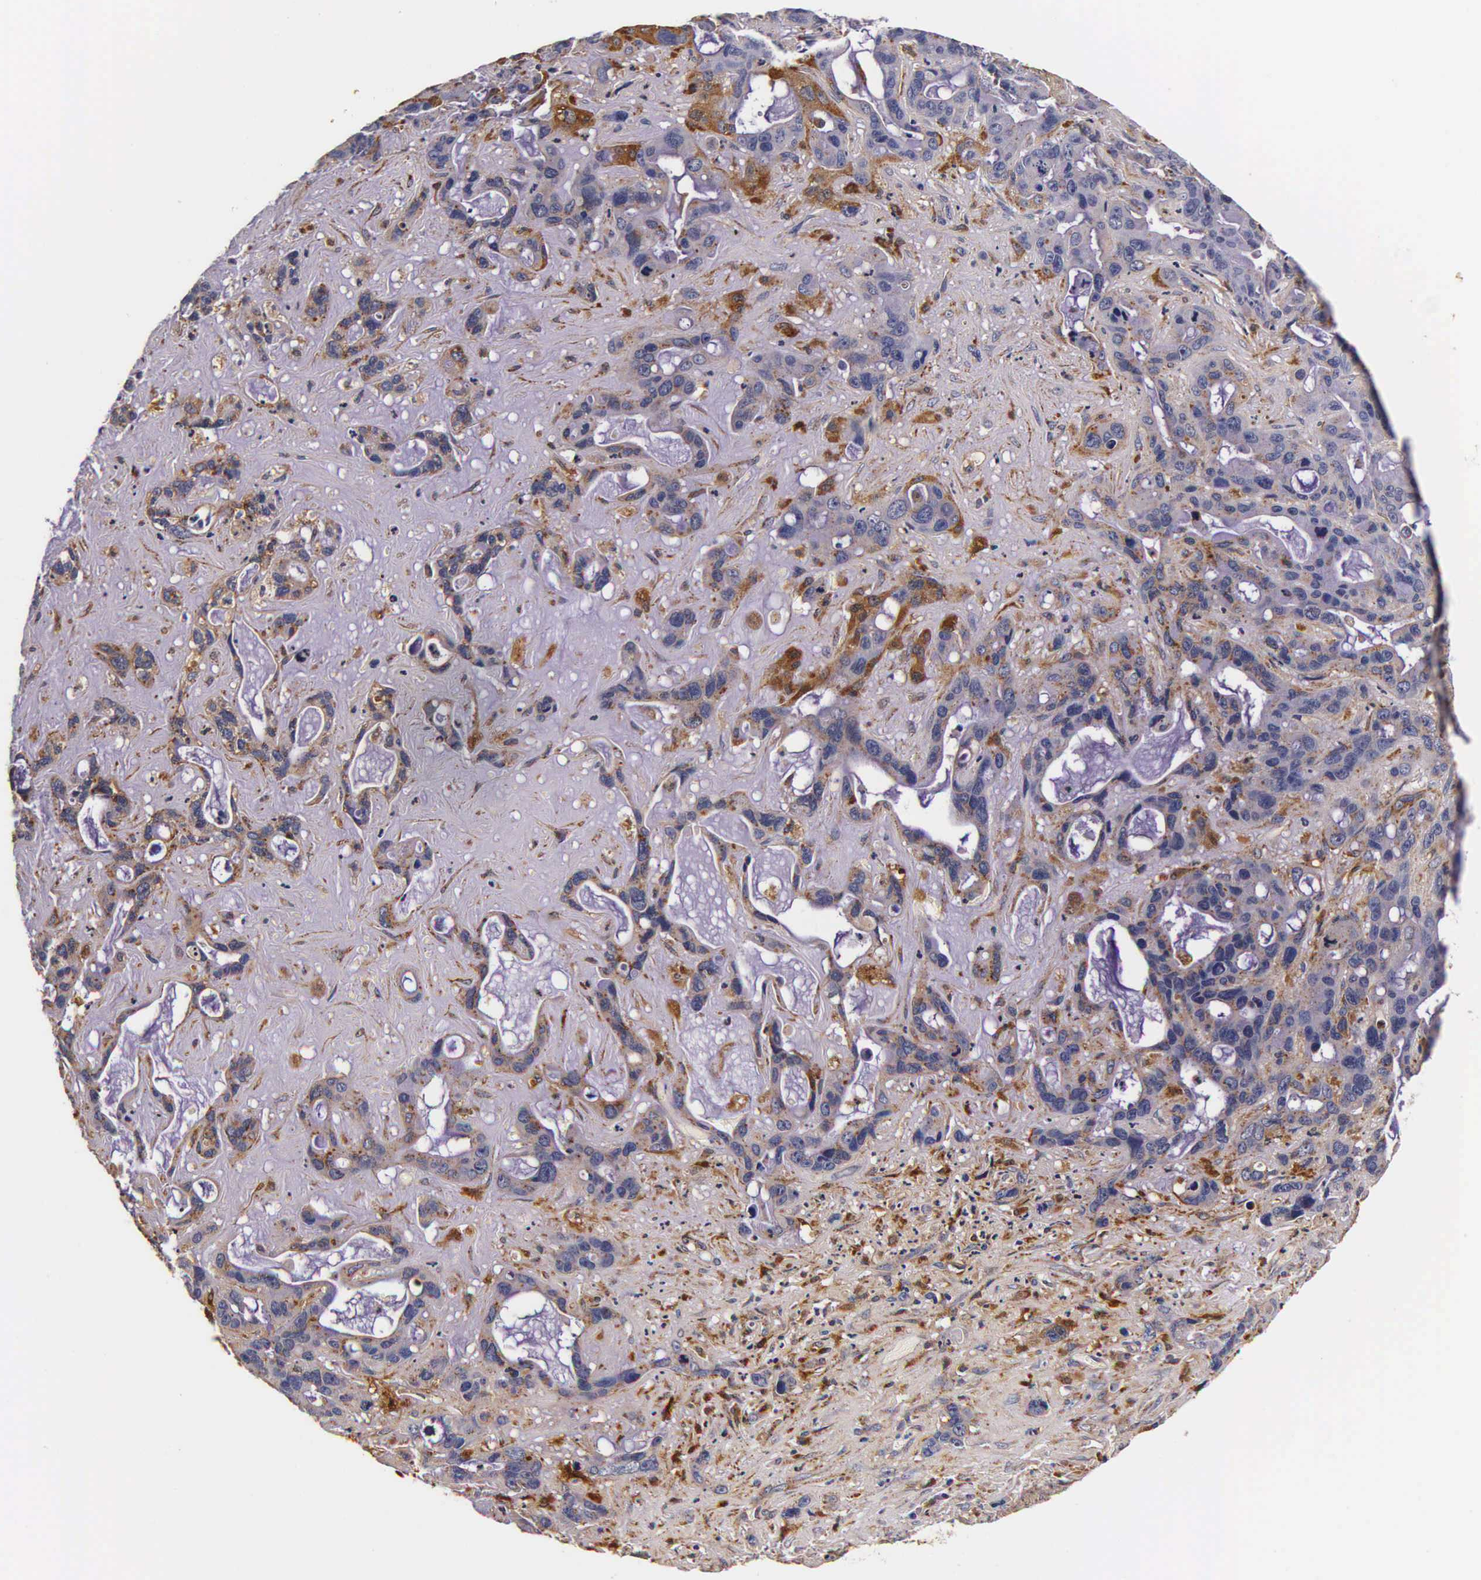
{"staining": {"intensity": "strong", "quantity": "25%-75%", "location": "cytoplasmic/membranous"}, "tissue": "liver cancer", "cell_type": "Tumor cells", "image_type": "cancer", "snomed": [{"axis": "morphology", "description": "Cholangiocarcinoma"}, {"axis": "topography", "description": "Liver"}], "caption": "Liver cholangiocarcinoma was stained to show a protein in brown. There is high levels of strong cytoplasmic/membranous positivity in approximately 25%-75% of tumor cells.", "gene": "CTSB", "patient": {"sex": "female", "age": 65}}